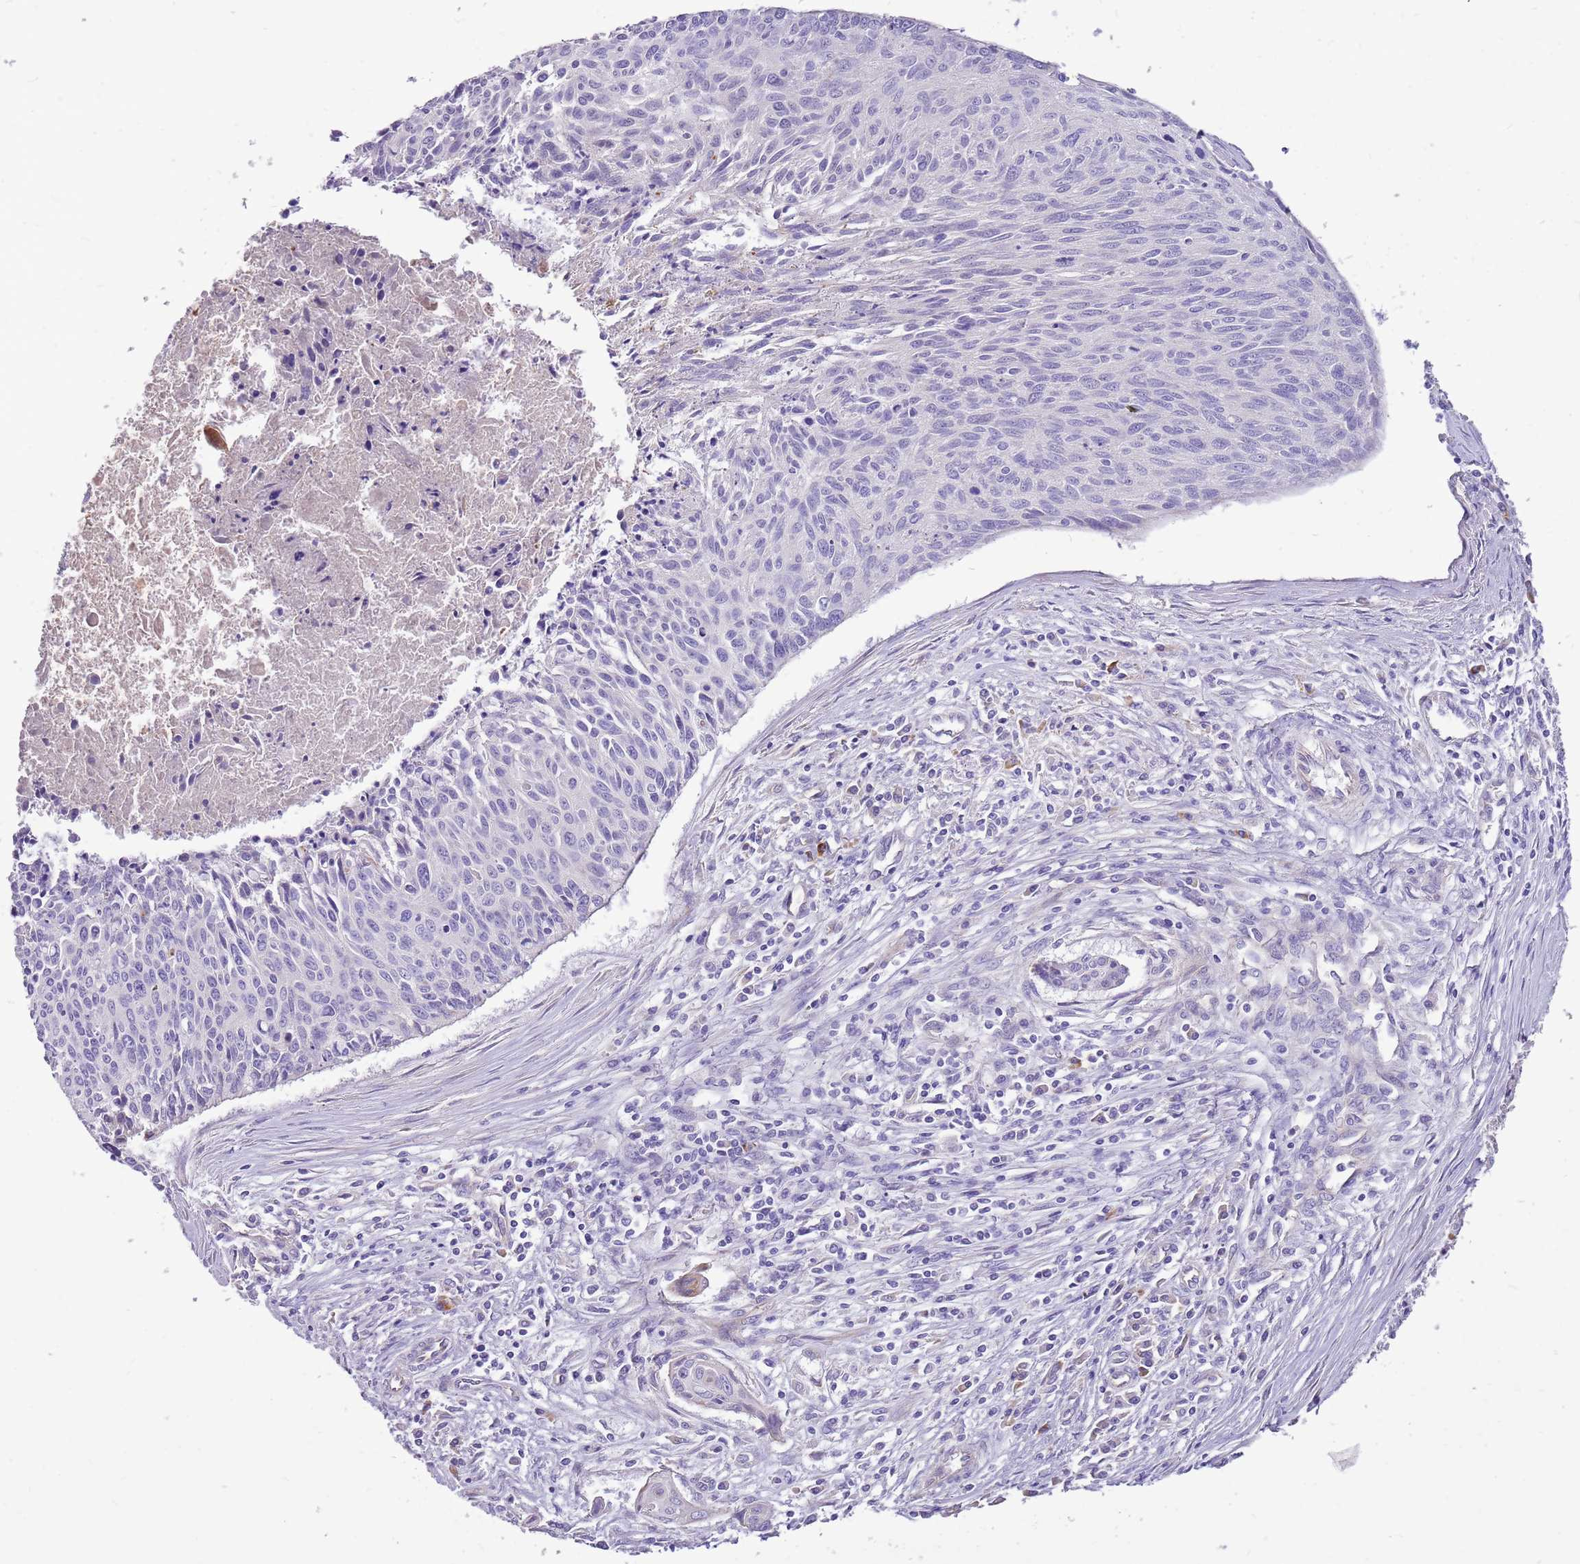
{"staining": {"intensity": "negative", "quantity": "none", "location": "none"}, "tissue": "cervical cancer", "cell_type": "Tumor cells", "image_type": "cancer", "snomed": [{"axis": "morphology", "description": "Squamous cell carcinoma, NOS"}, {"axis": "topography", "description": "Cervix"}], "caption": "High magnification brightfield microscopy of cervical squamous cell carcinoma stained with DAB (3,3'-diaminobenzidine) (brown) and counterstained with hematoxylin (blue): tumor cells show no significant expression.", "gene": "NTN4", "patient": {"sex": "female", "age": 55}}